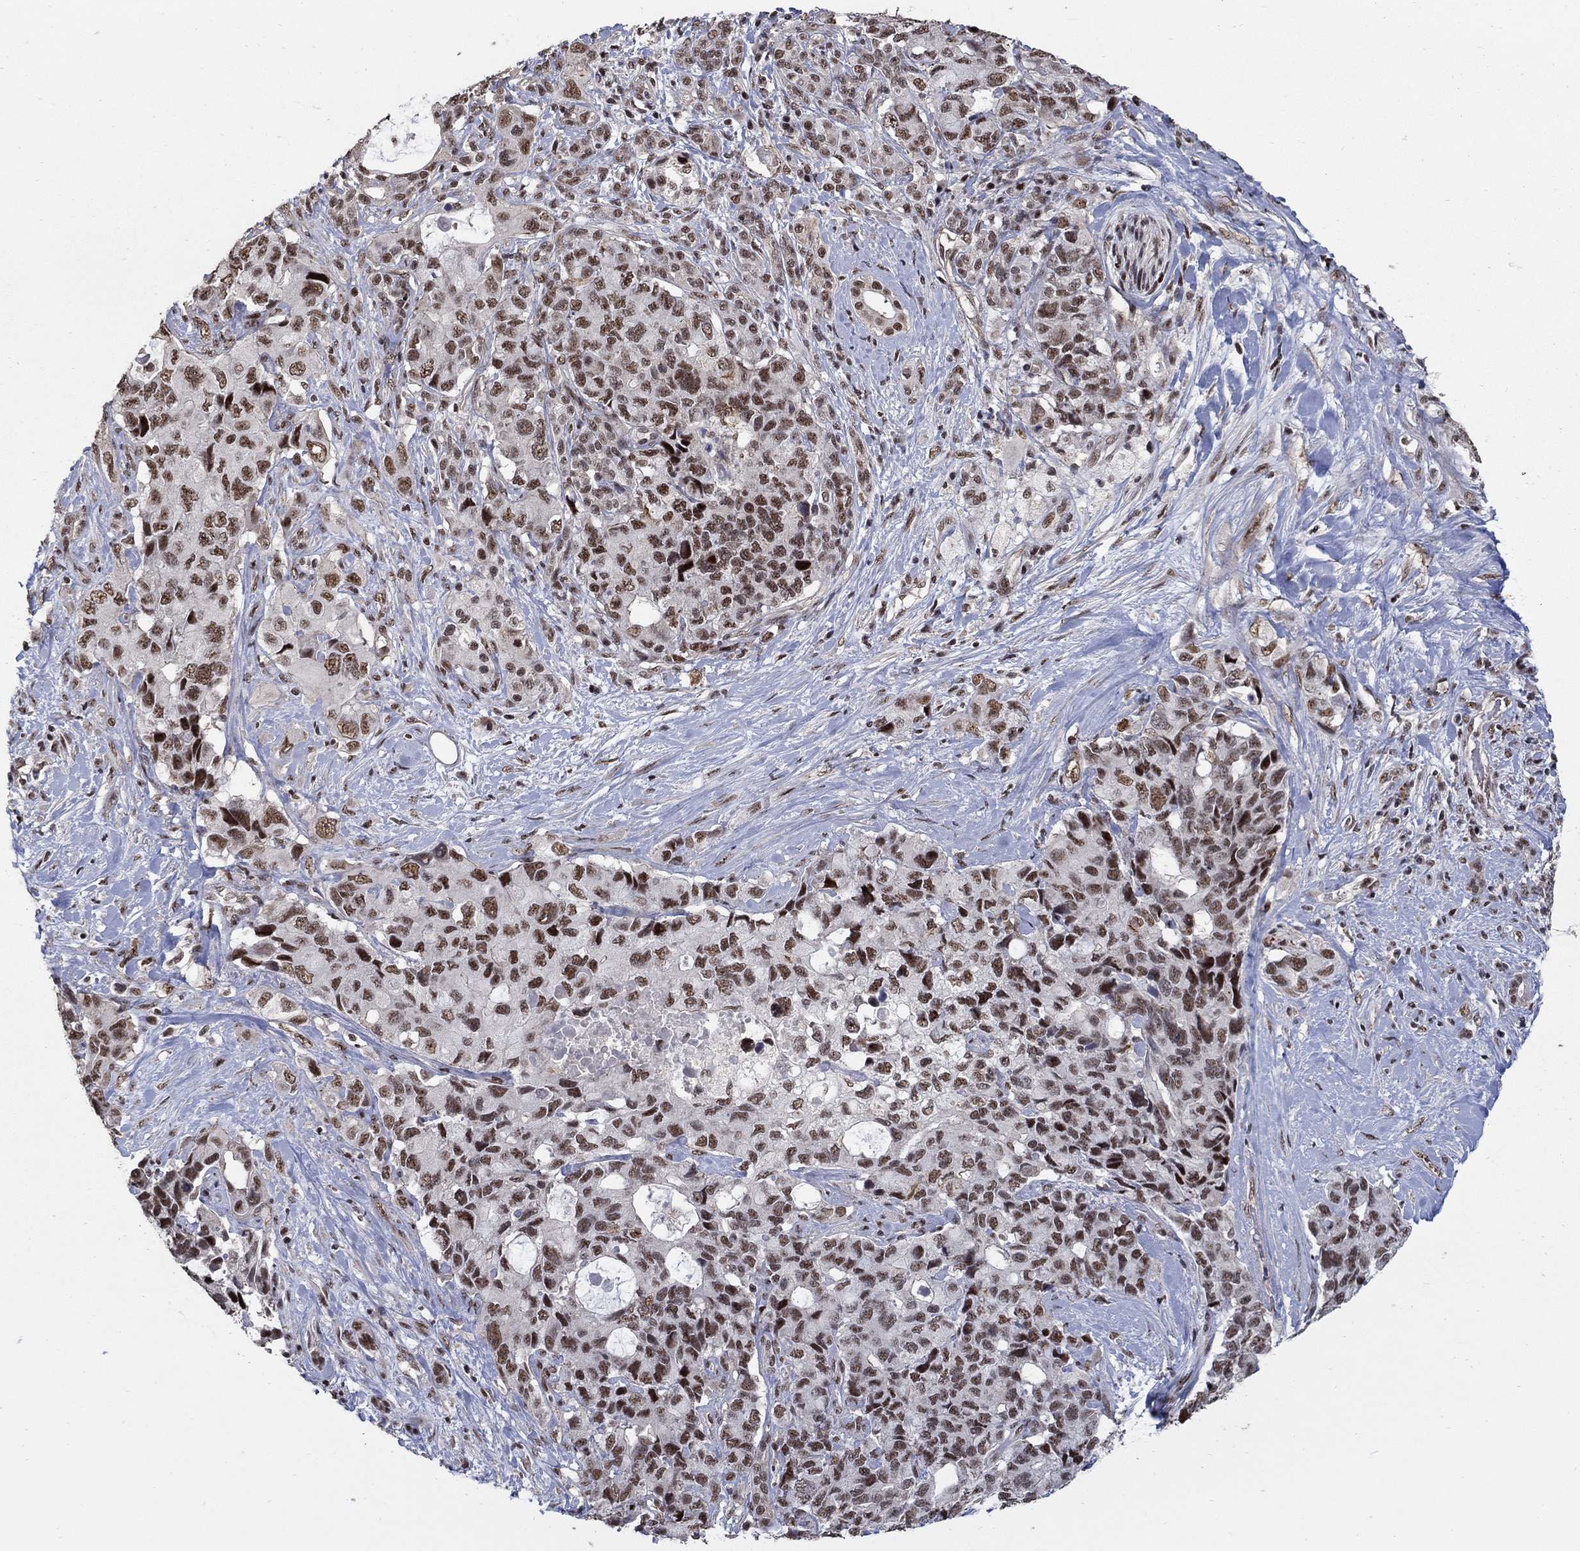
{"staining": {"intensity": "moderate", "quantity": ">75%", "location": "nuclear"}, "tissue": "pancreatic cancer", "cell_type": "Tumor cells", "image_type": "cancer", "snomed": [{"axis": "morphology", "description": "Adenocarcinoma, NOS"}, {"axis": "topography", "description": "Pancreas"}], "caption": "Immunohistochemistry (IHC) (DAB (3,3'-diaminobenzidine)) staining of adenocarcinoma (pancreatic) shows moderate nuclear protein expression in about >75% of tumor cells.", "gene": "PNISR", "patient": {"sex": "female", "age": 56}}